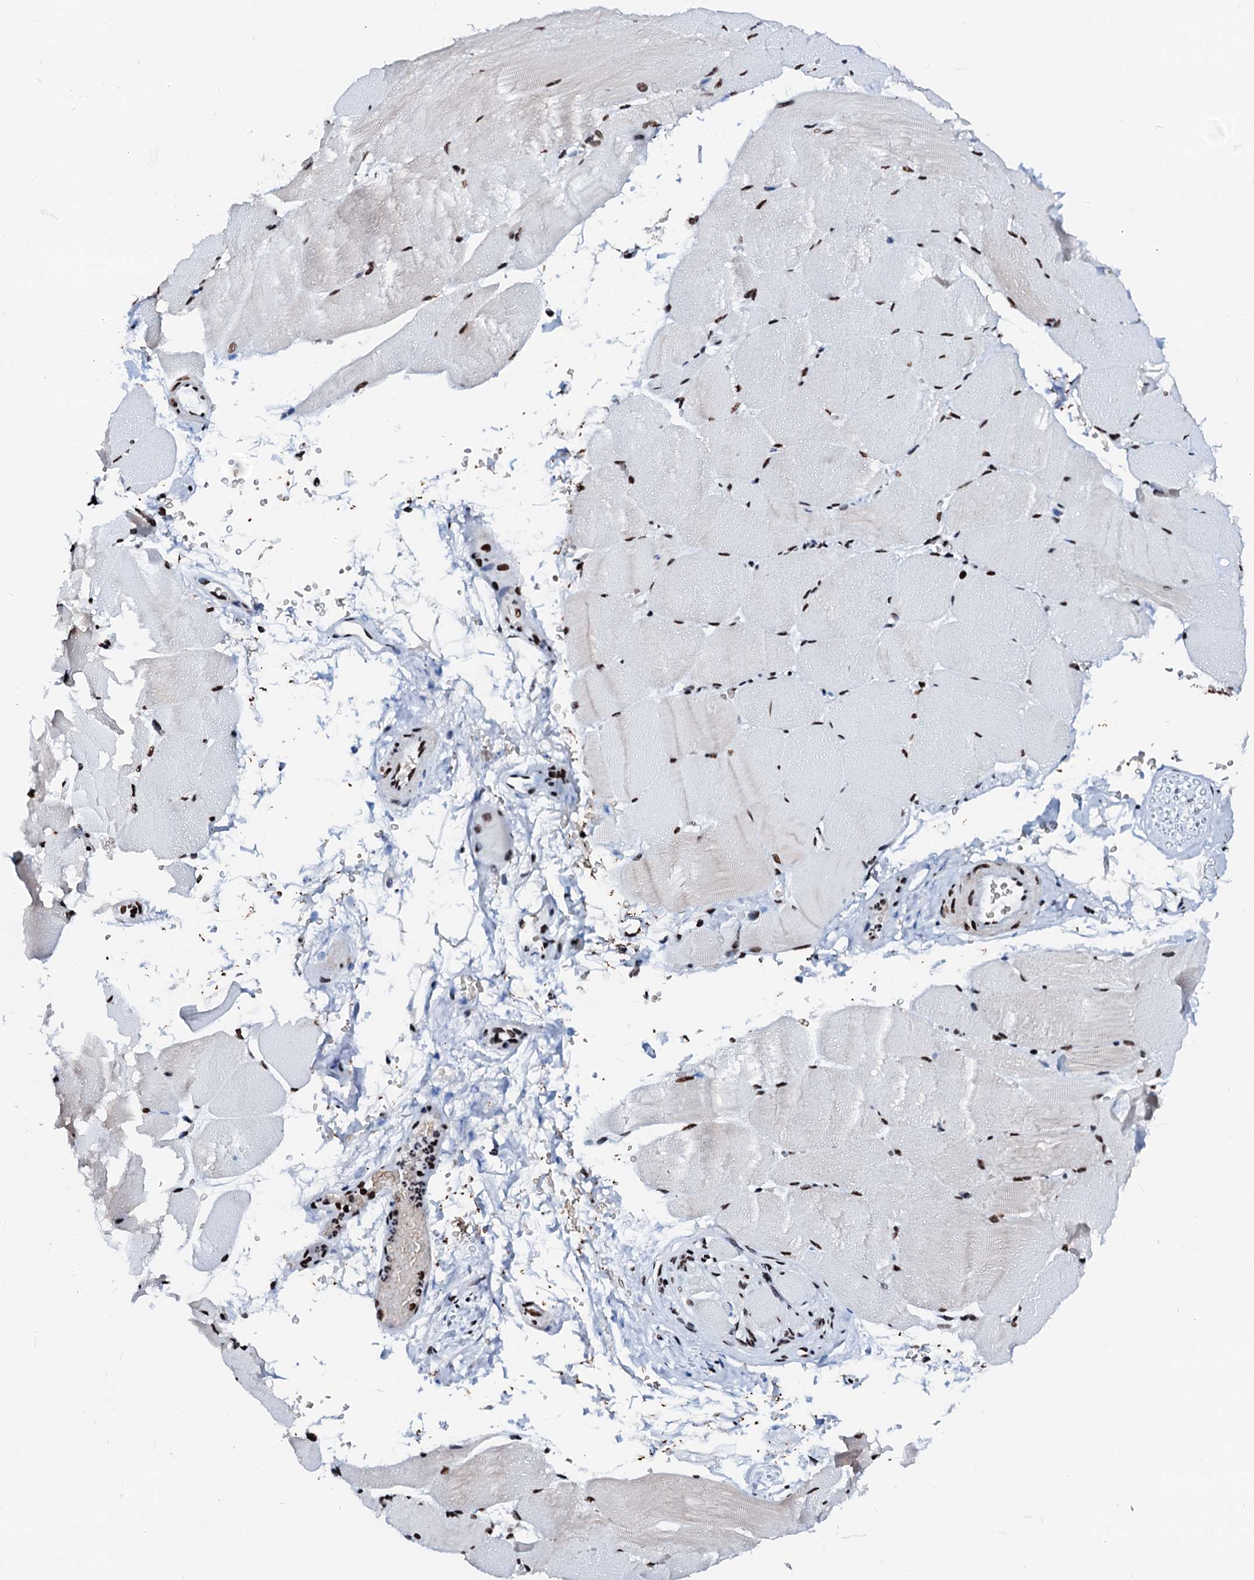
{"staining": {"intensity": "strong", "quantity": ">75%", "location": "nuclear"}, "tissue": "skeletal muscle", "cell_type": "Myocytes", "image_type": "normal", "snomed": [{"axis": "morphology", "description": "Normal tissue, NOS"}, {"axis": "topography", "description": "Skeletal muscle"}, {"axis": "topography", "description": "Parathyroid gland"}], "caption": "Protein staining of benign skeletal muscle demonstrates strong nuclear staining in about >75% of myocytes. (brown staining indicates protein expression, while blue staining denotes nuclei).", "gene": "RALY", "patient": {"sex": "female", "age": 37}}